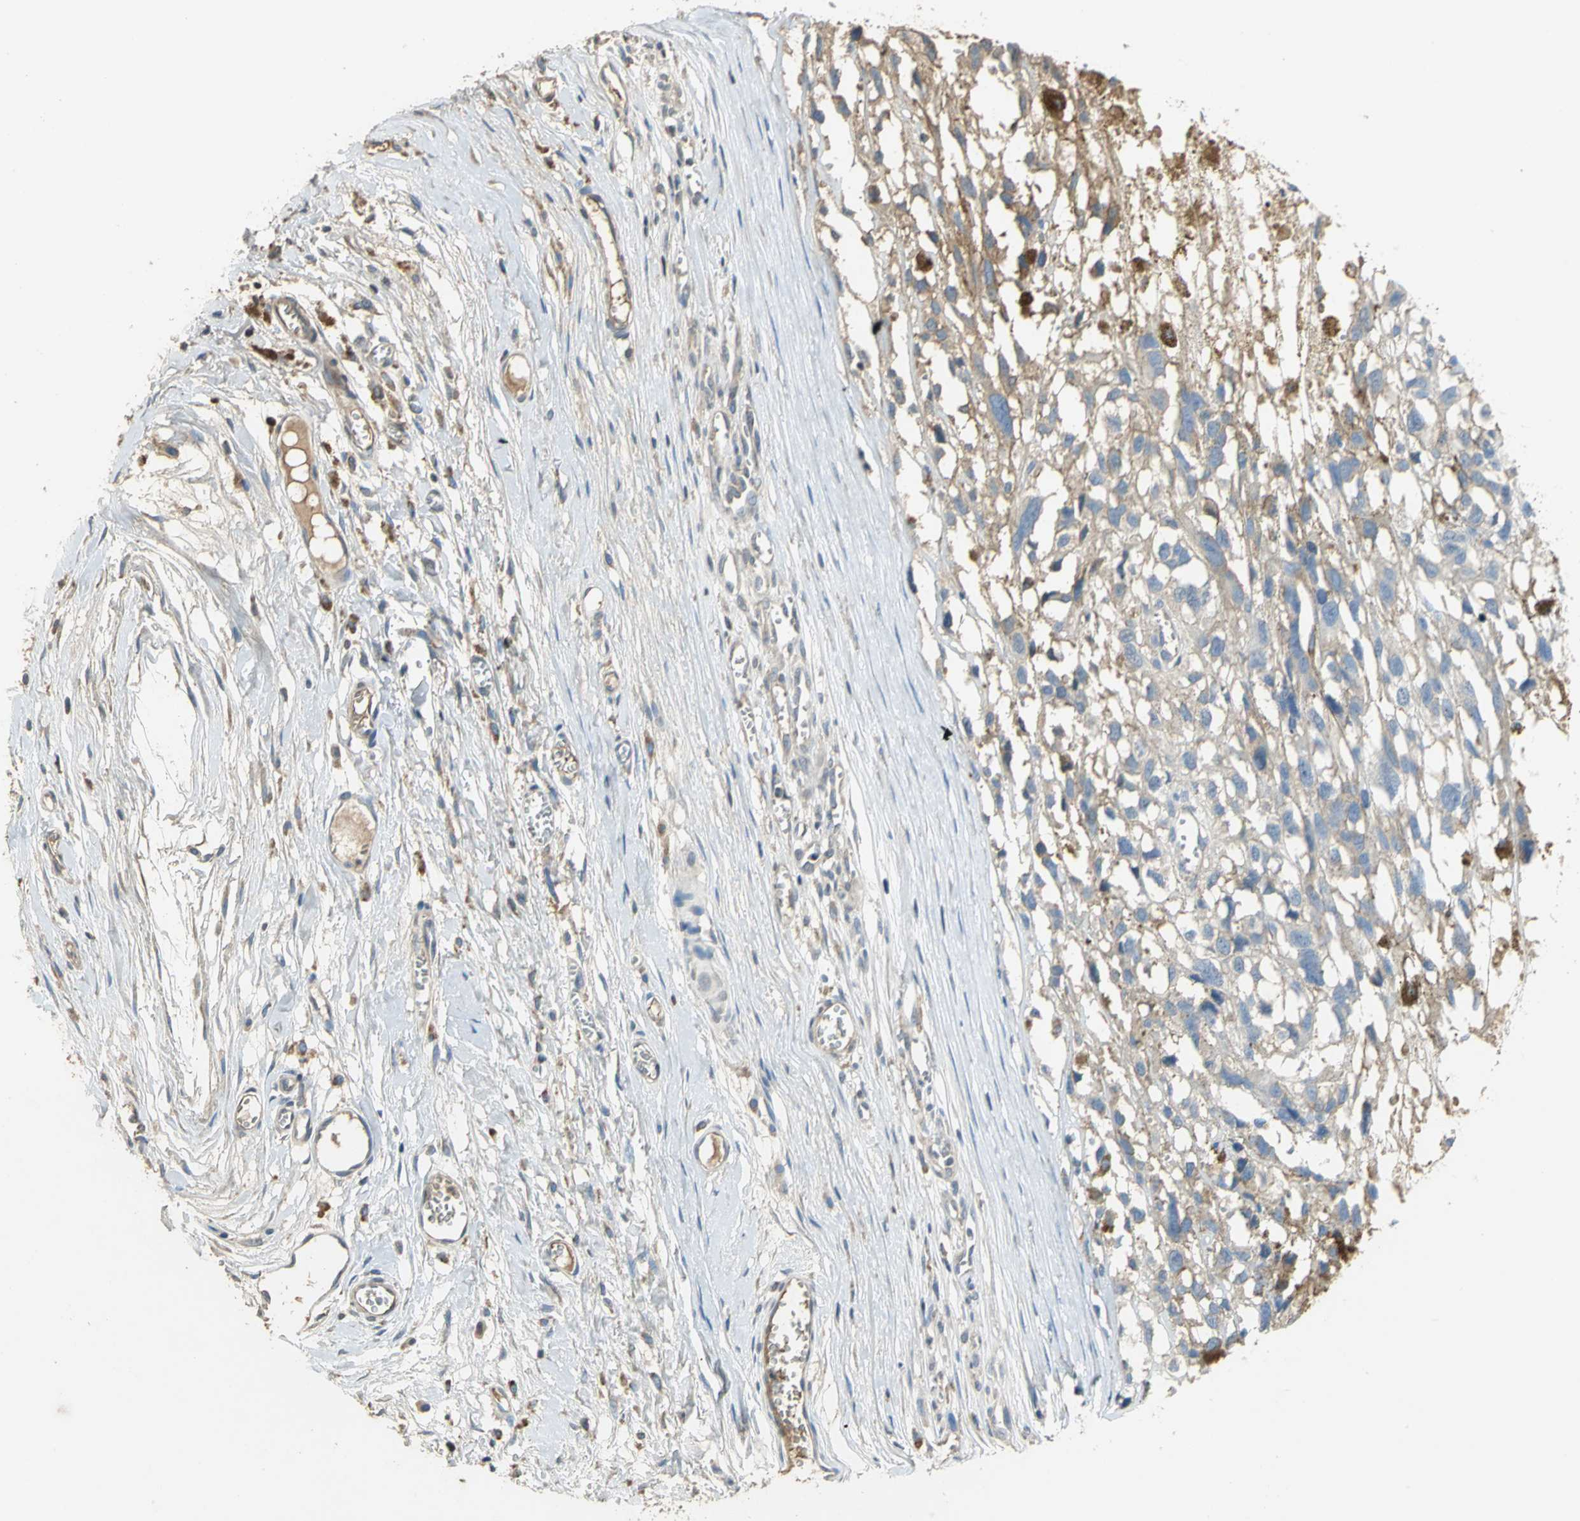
{"staining": {"intensity": "moderate", "quantity": "25%-75%", "location": "cytoplasmic/membranous,nuclear"}, "tissue": "melanoma", "cell_type": "Tumor cells", "image_type": "cancer", "snomed": [{"axis": "morphology", "description": "Malignant melanoma, Metastatic site"}, {"axis": "topography", "description": "Lymph node"}], "caption": "Human malignant melanoma (metastatic site) stained with a brown dye shows moderate cytoplasmic/membranous and nuclear positive expression in approximately 25%-75% of tumor cells.", "gene": "GYG2", "patient": {"sex": "male", "age": 59}}